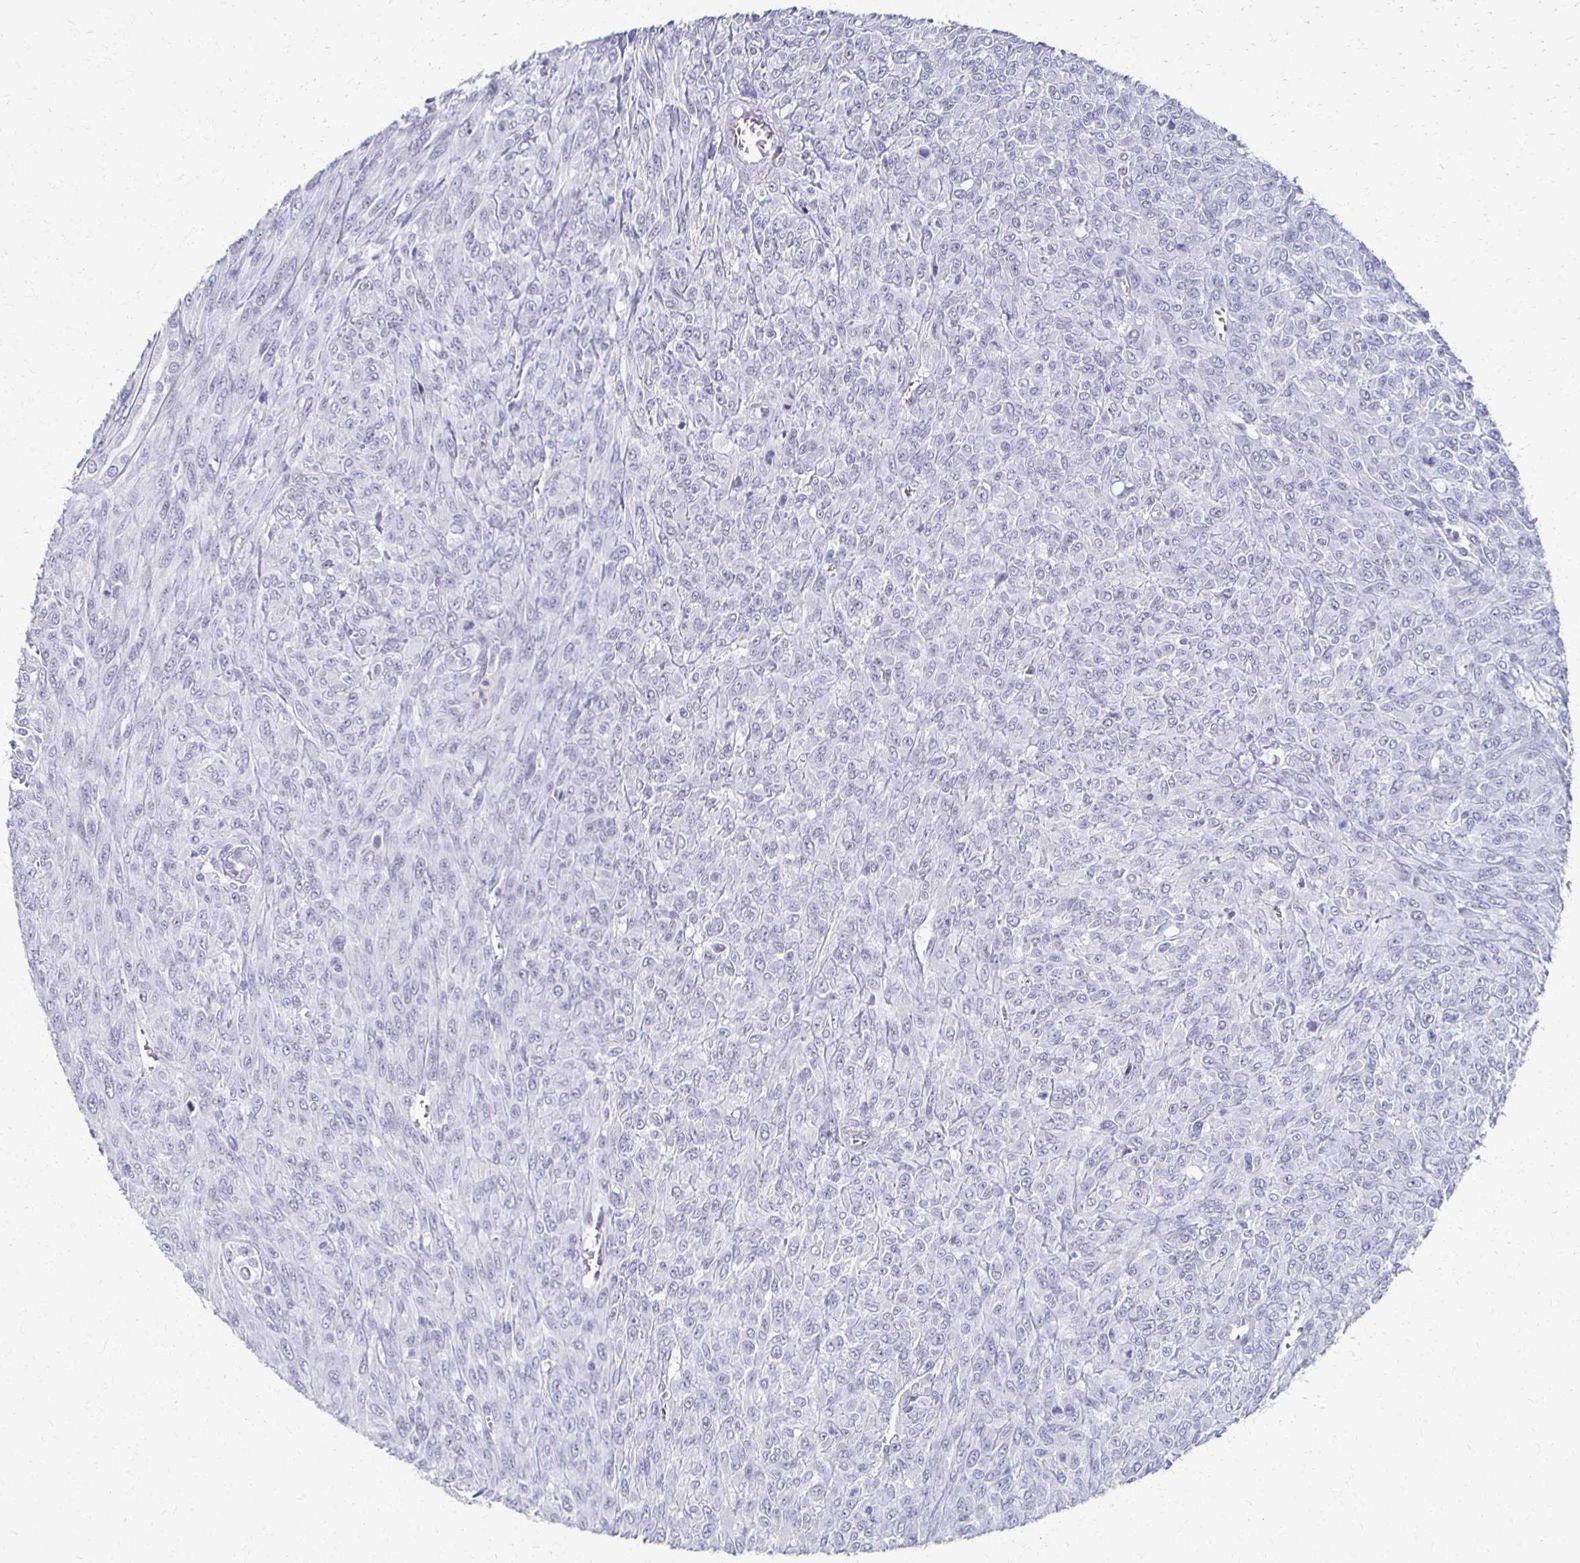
{"staining": {"intensity": "negative", "quantity": "none", "location": "none"}, "tissue": "renal cancer", "cell_type": "Tumor cells", "image_type": "cancer", "snomed": [{"axis": "morphology", "description": "Adenocarcinoma, NOS"}, {"axis": "topography", "description": "Kidney"}], "caption": "Renal adenocarcinoma was stained to show a protein in brown. There is no significant expression in tumor cells. The staining is performed using DAB (3,3'-diaminobenzidine) brown chromogen with nuclei counter-stained in using hematoxylin.", "gene": "CXCR2", "patient": {"sex": "male", "age": 58}}